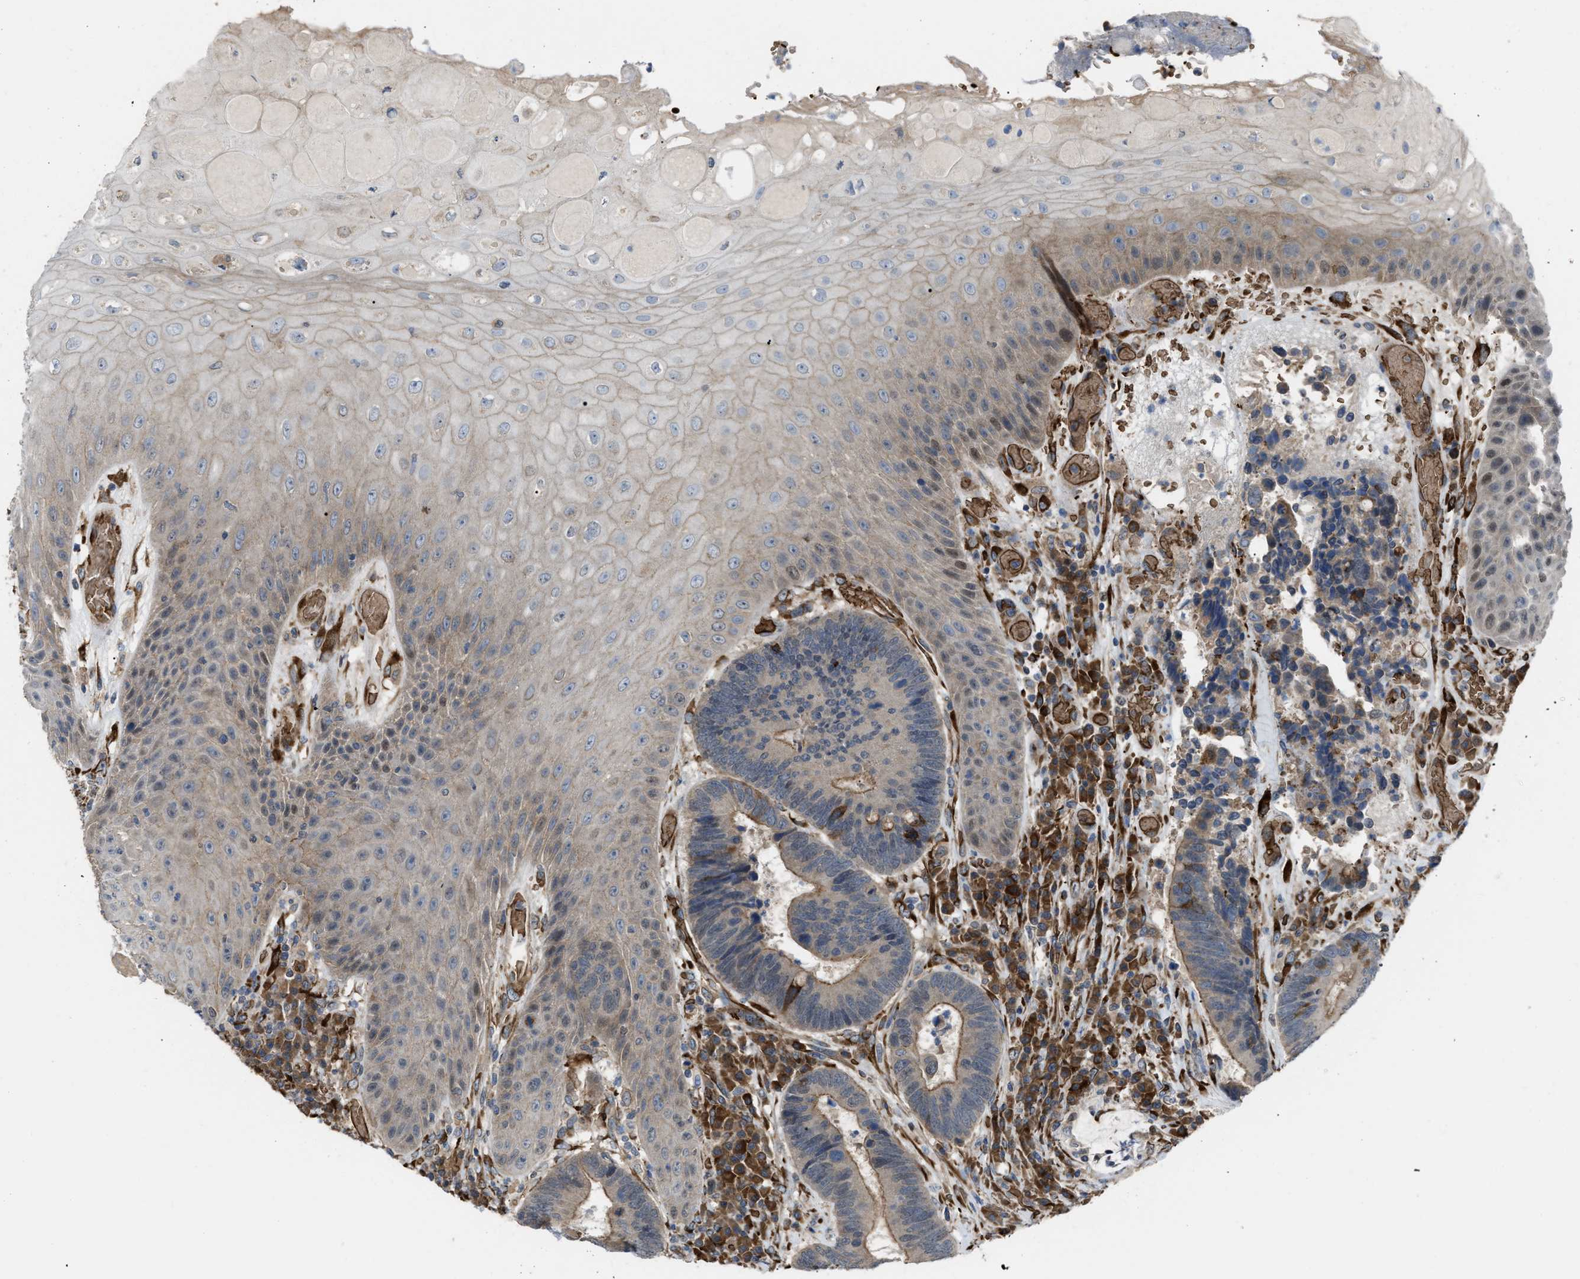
{"staining": {"intensity": "moderate", "quantity": "25%-75%", "location": "cytoplasmic/membranous"}, "tissue": "colorectal cancer", "cell_type": "Tumor cells", "image_type": "cancer", "snomed": [{"axis": "morphology", "description": "Adenocarcinoma, NOS"}, {"axis": "topography", "description": "Rectum"}, {"axis": "topography", "description": "Anal"}], "caption": "Adenocarcinoma (colorectal) stained with DAB (3,3'-diaminobenzidine) immunohistochemistry reveals medium levels of moderate cytoplasmic/membranous expression in about 25%-75% of tumor cells.", "gene": "SELENOM", "patient": {"sex": "female", "age": 89}}